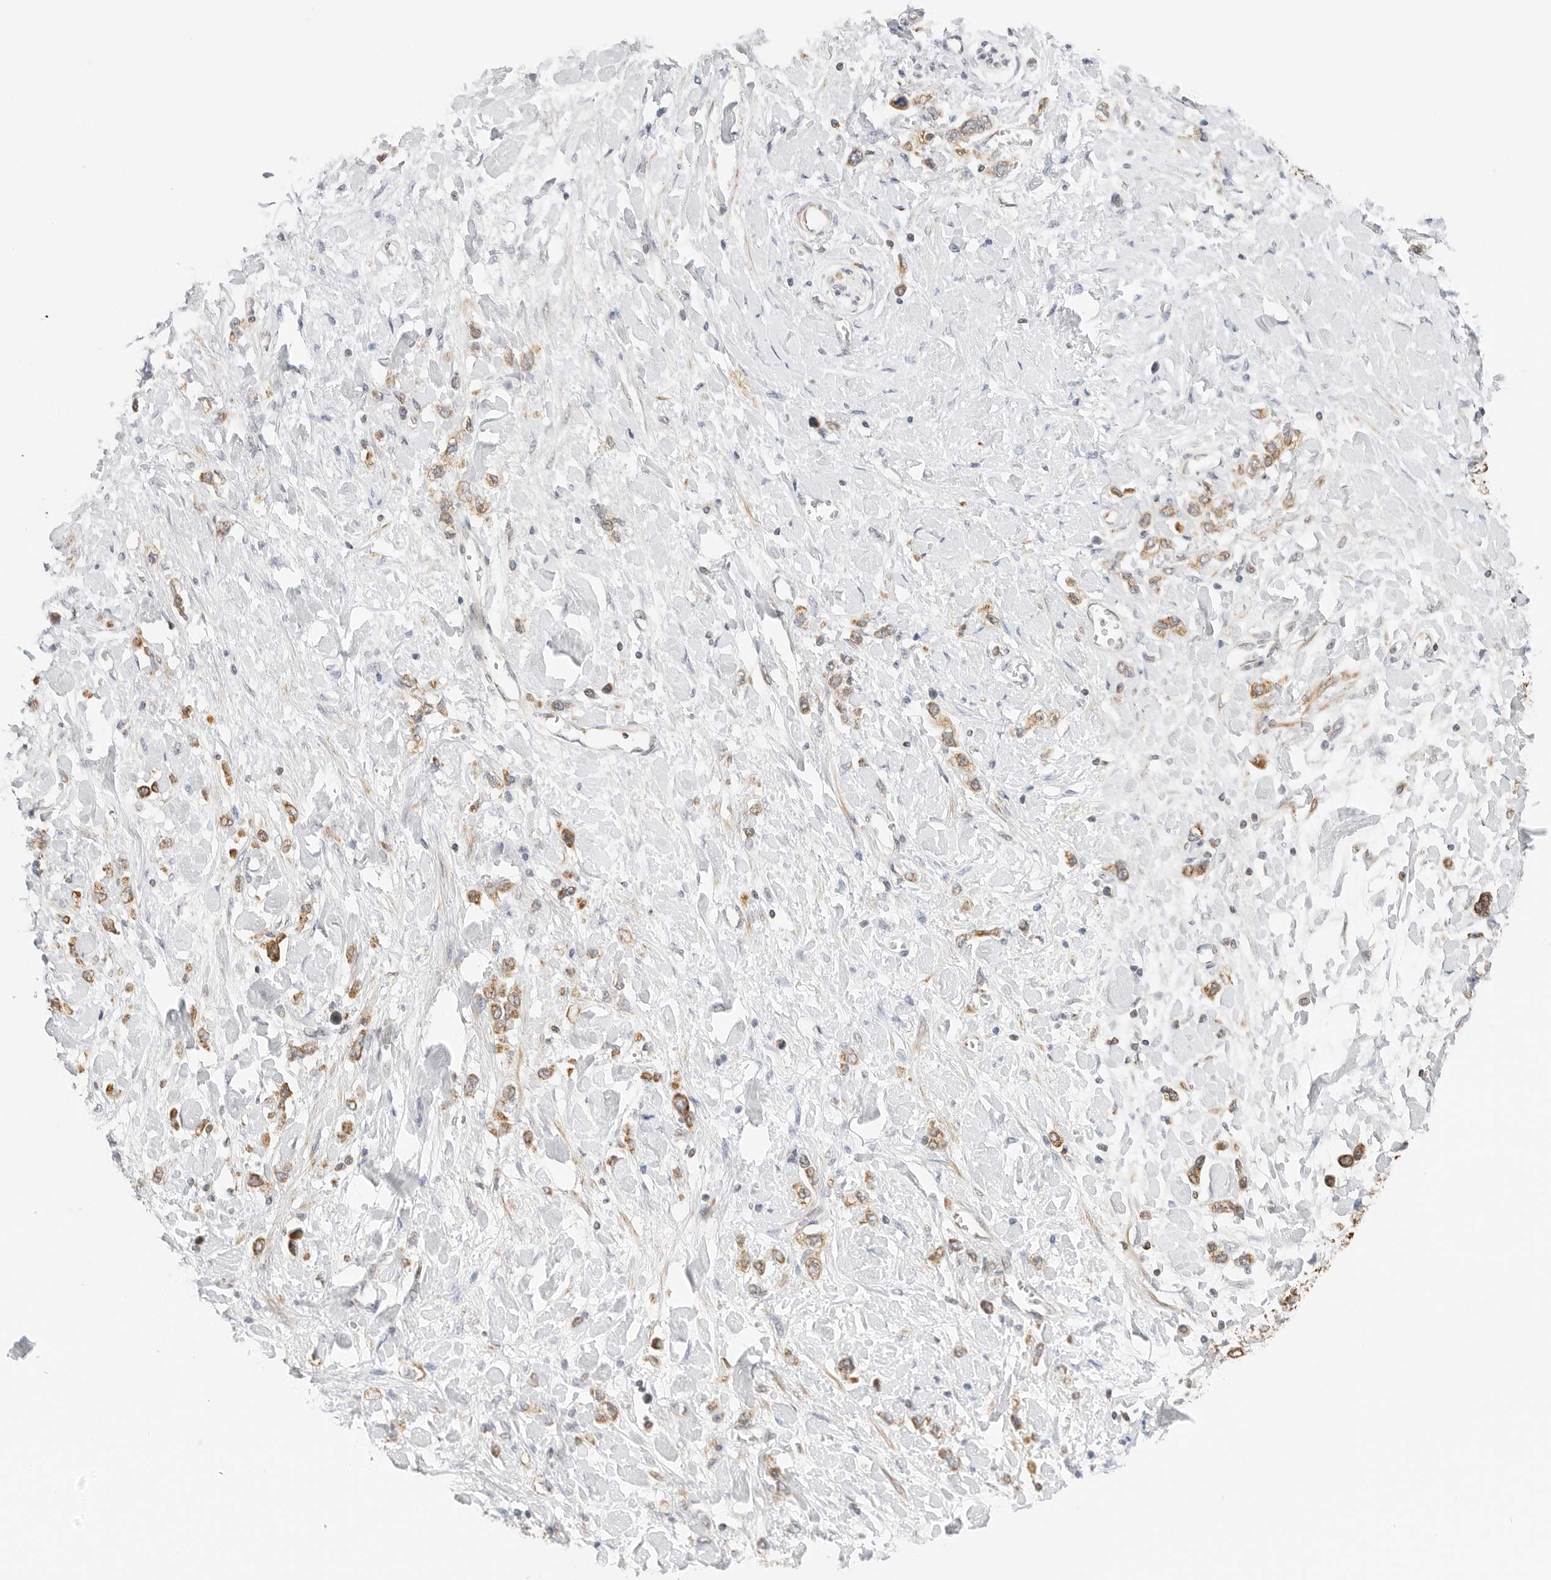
{"staining": {"intensity": "moderate", "quantity": ">75%", "location": "cytoplasmic/membranous"}, "tissue": "stomach cancer", "cell_type": "Tumor cells", "image_type": "cancer", "snomed": [{"axis": "morphology", "description": "Adenocarcinoma, NOS"}, {"axis": "topography", "description": "Stomach"}], "caption": "Adenocarcinoma (stomach) stained for a protein displays moderate cytoplasmic/membranous positivity in tumor cells.", "gene": "GORAB", "patient": {"sex": "female", "age": 65}}